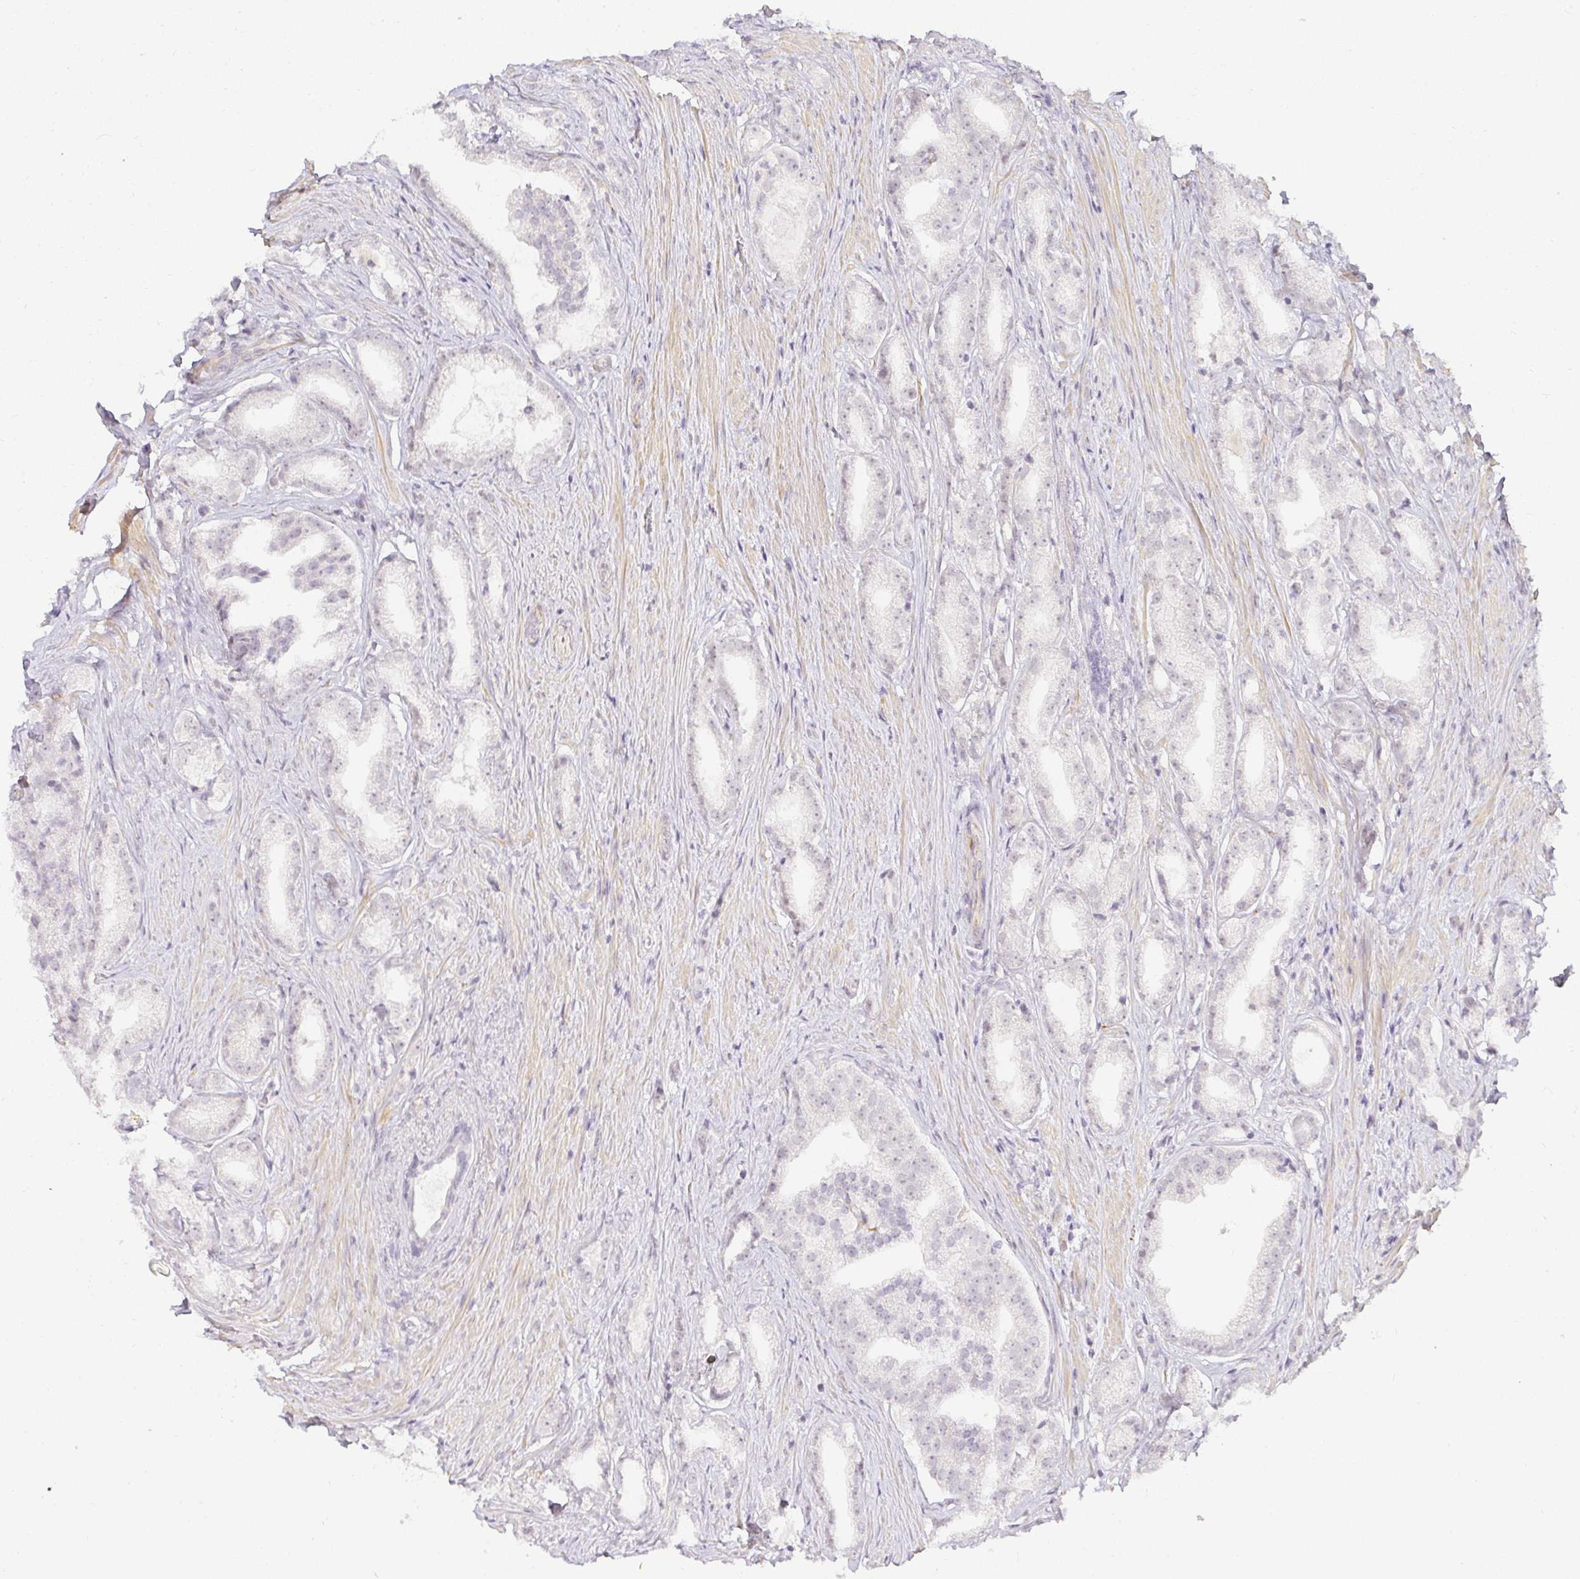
{"staining": {"intensity": "negative", "quantity": "none", "location": "none"}, "tissue": "prostate cancer", "cell_type": "Tumor cells", "image_type": "cancer", "snomed": [{"axis": "morphology", "description": "Adenocarcinoma, Low grade"}, {"axis": "topography", "description": "Prostate"}], "caption": "DAB (3,3'-diaminobenzidine) immunohistochemical staining of human prostate low-grade adenocarcinoma exhibits no significant positivity in tumor cells.", "gene": "ACAN", "patient": {"sex": "male", "age": 65}}